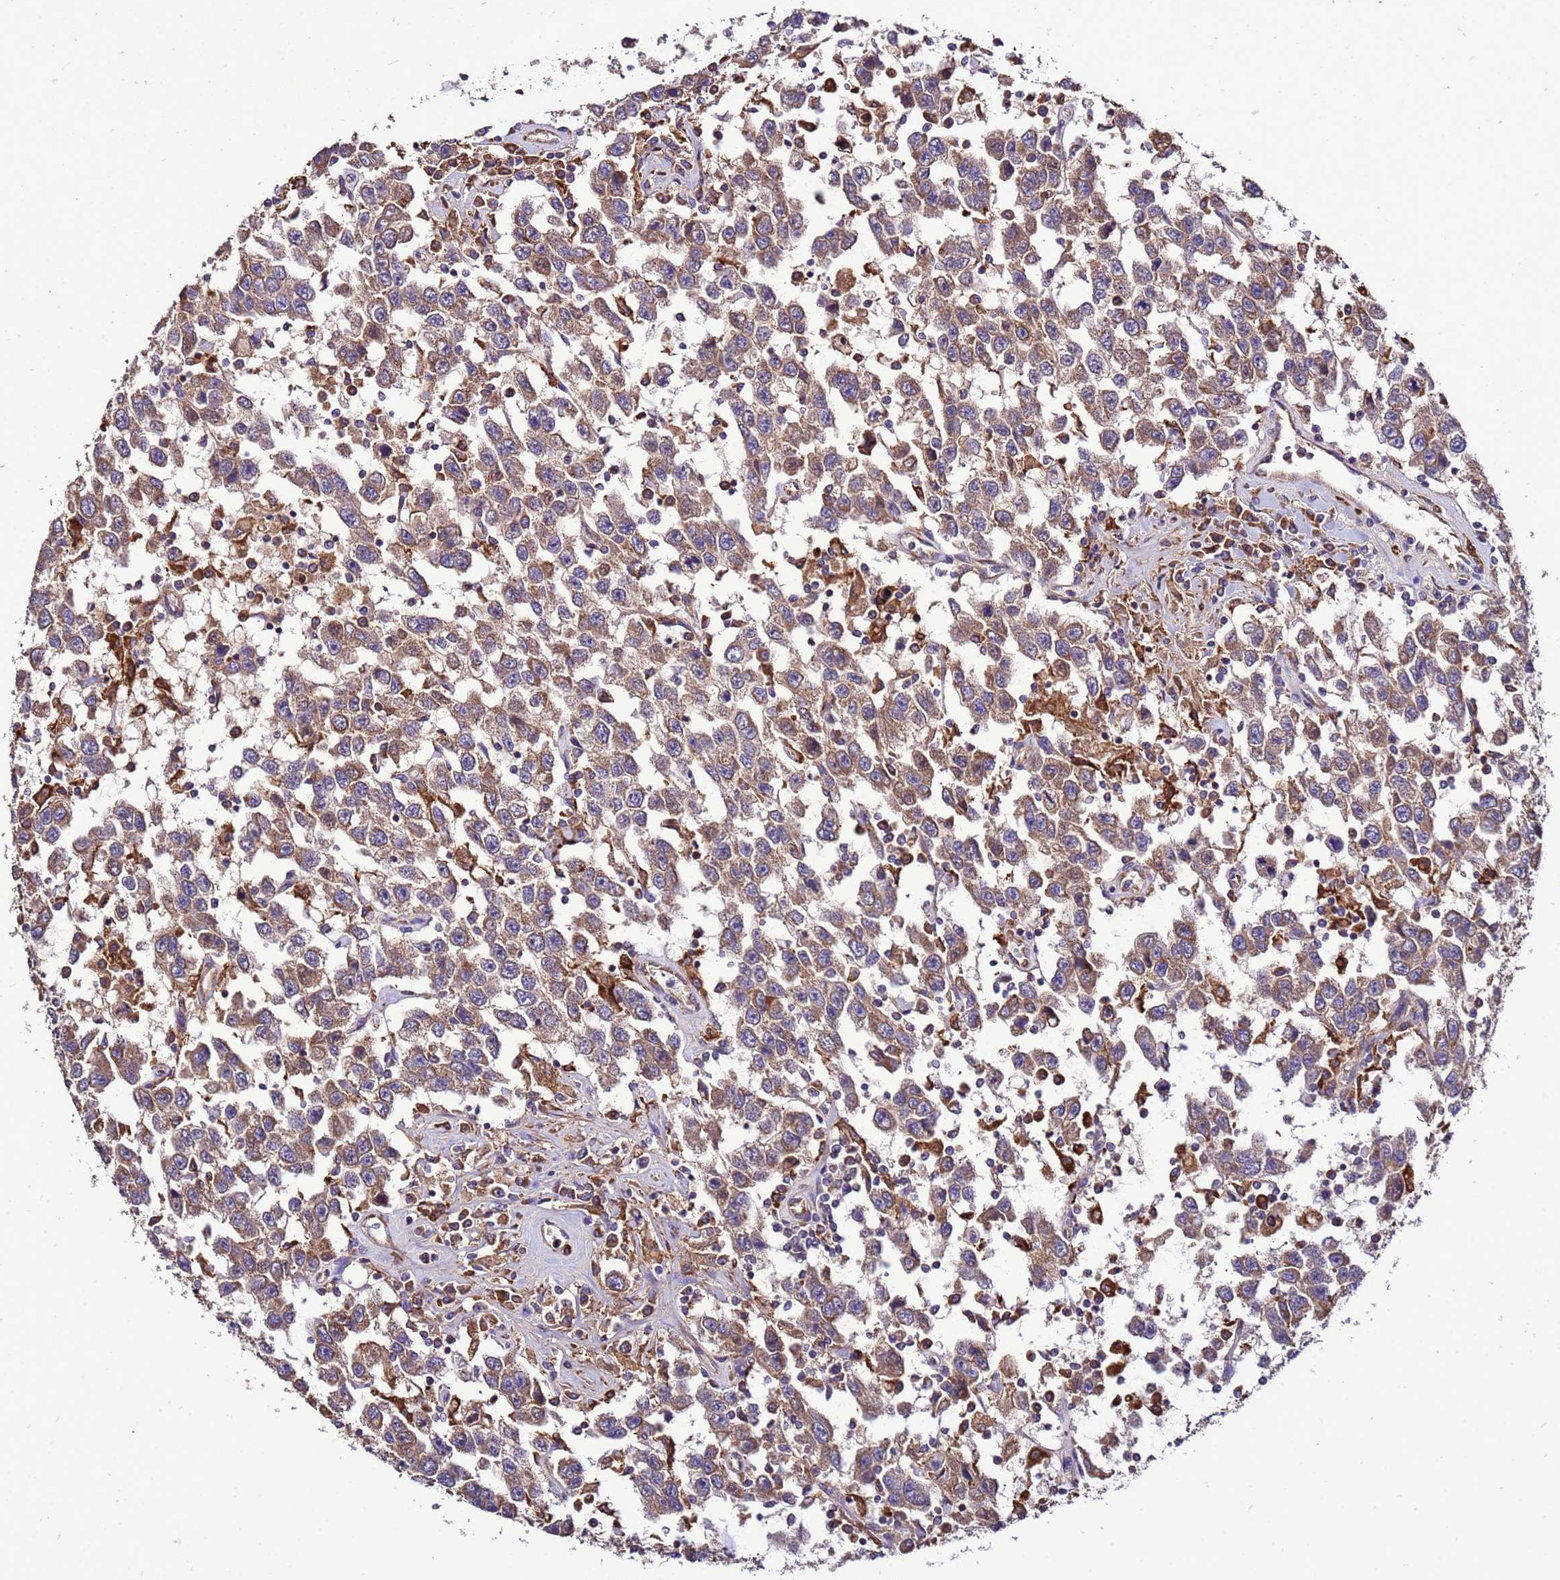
{"staining": {"intensity": "moderate", "quantity": ">75%", "location": "cytoplasmic/membranous"}, "tissue": "testis cancer", "cell_type": "Tumor cells", "image_type": "cancer", "snomed": [{"axis": "morphology", "description": "Seminoma, NOS"}, {"axis": "topography", "description": "Testis"}], "caption": "High-magnification brightfield microscopy of testis seminoma stained with DAB (brown) and counterstained with hematoxylin (blue). tumor cells exhibit moderate cytoplasmic/membranous positivity is identified in approximately>75% of cells.", "gene": "ANTKMT", "patient": {"sex": "male", "age": 41}}